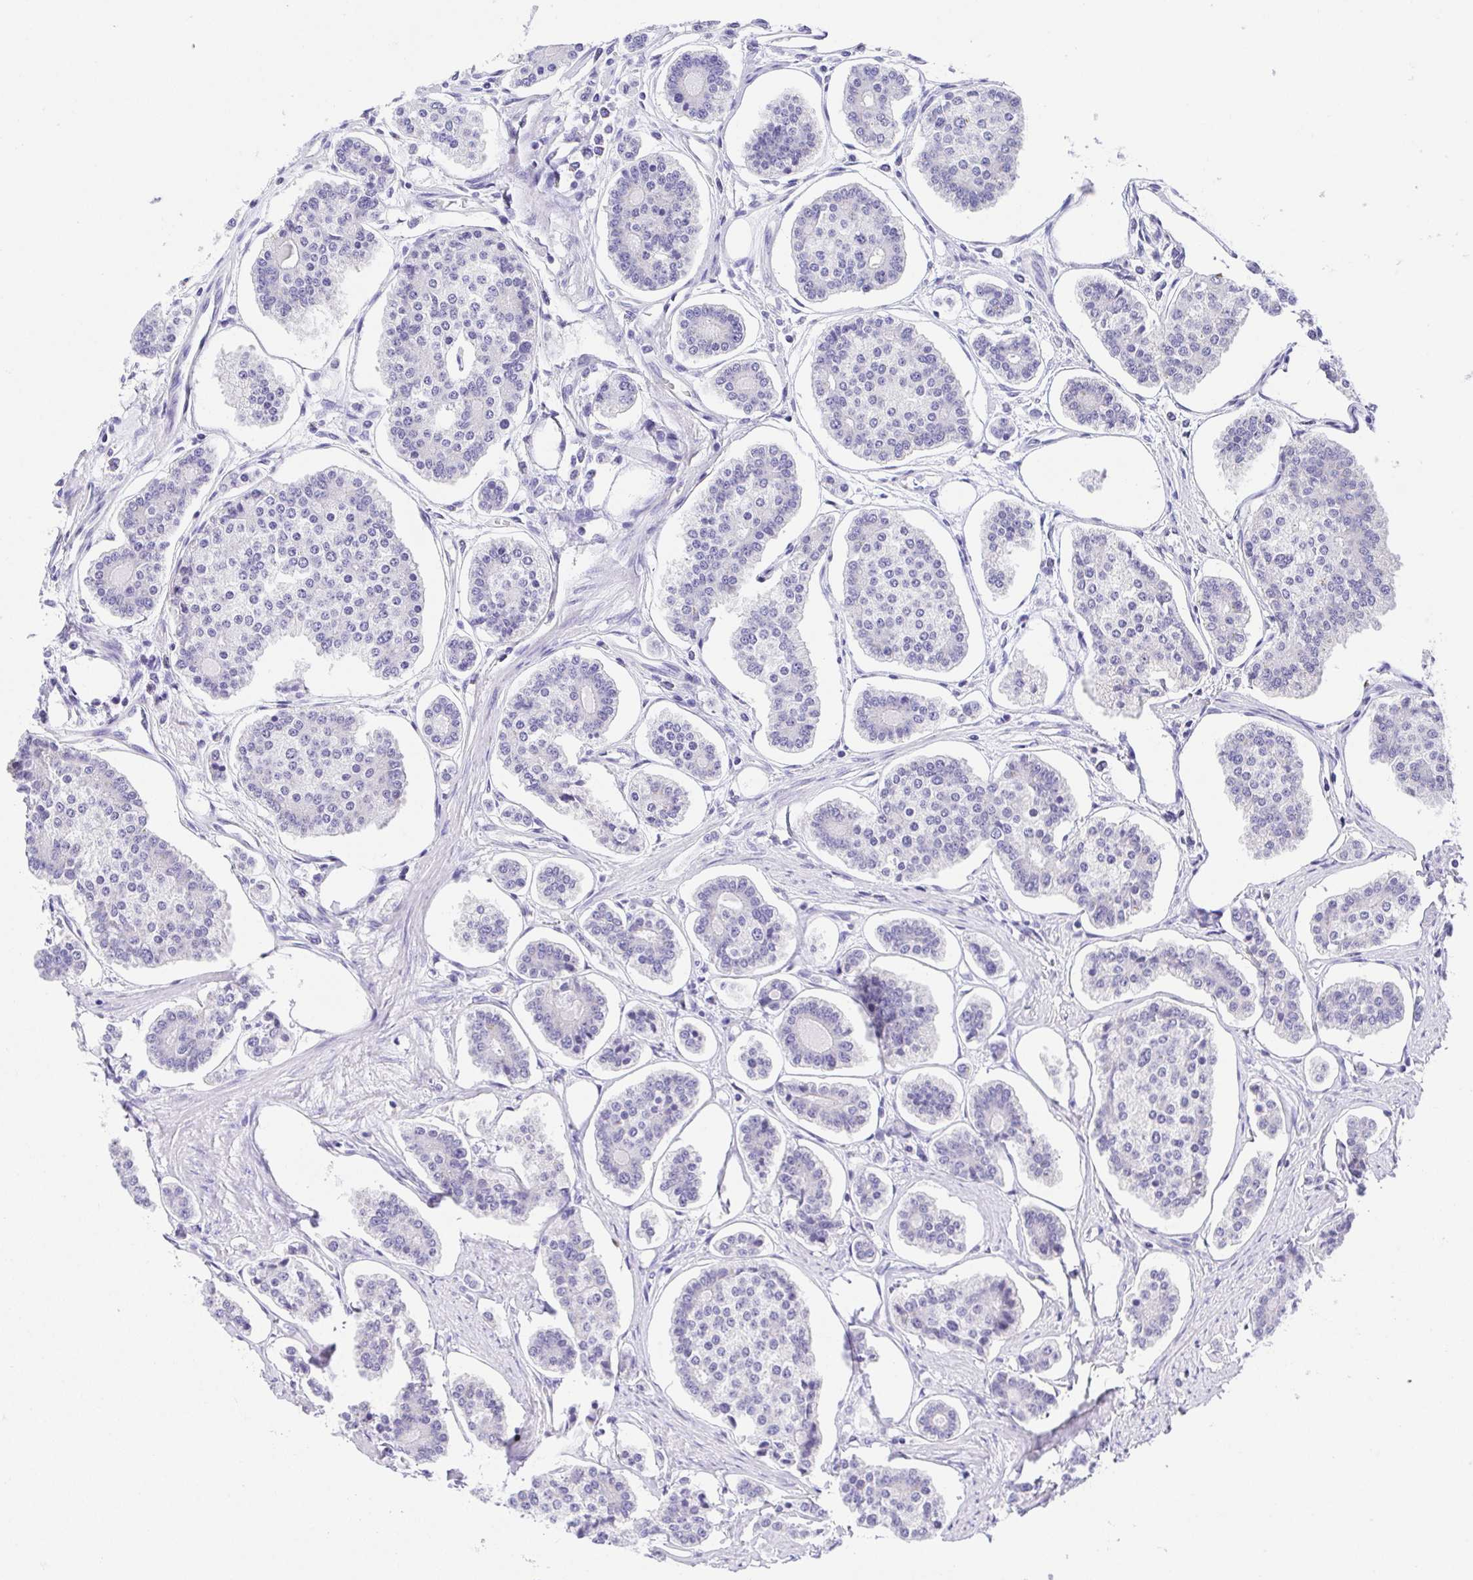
{"staining": {"intensity": "negative", "quantity": "none", "location": "none"}, "tissue": "carcinoid", "cell_type": "Tumor cells", "image_type": "cancer", "snomed": [{"axis": "morphology", "description": "Carcinoid, malignant, NOS"}, {"axis": "topography", "description": "Small intestine"}], "caption": "There is no significant positivity in tumor cells of carcinoid (malignant).", "gene": "LUZP4", "patient": {"sex": "female", "age": 65}}